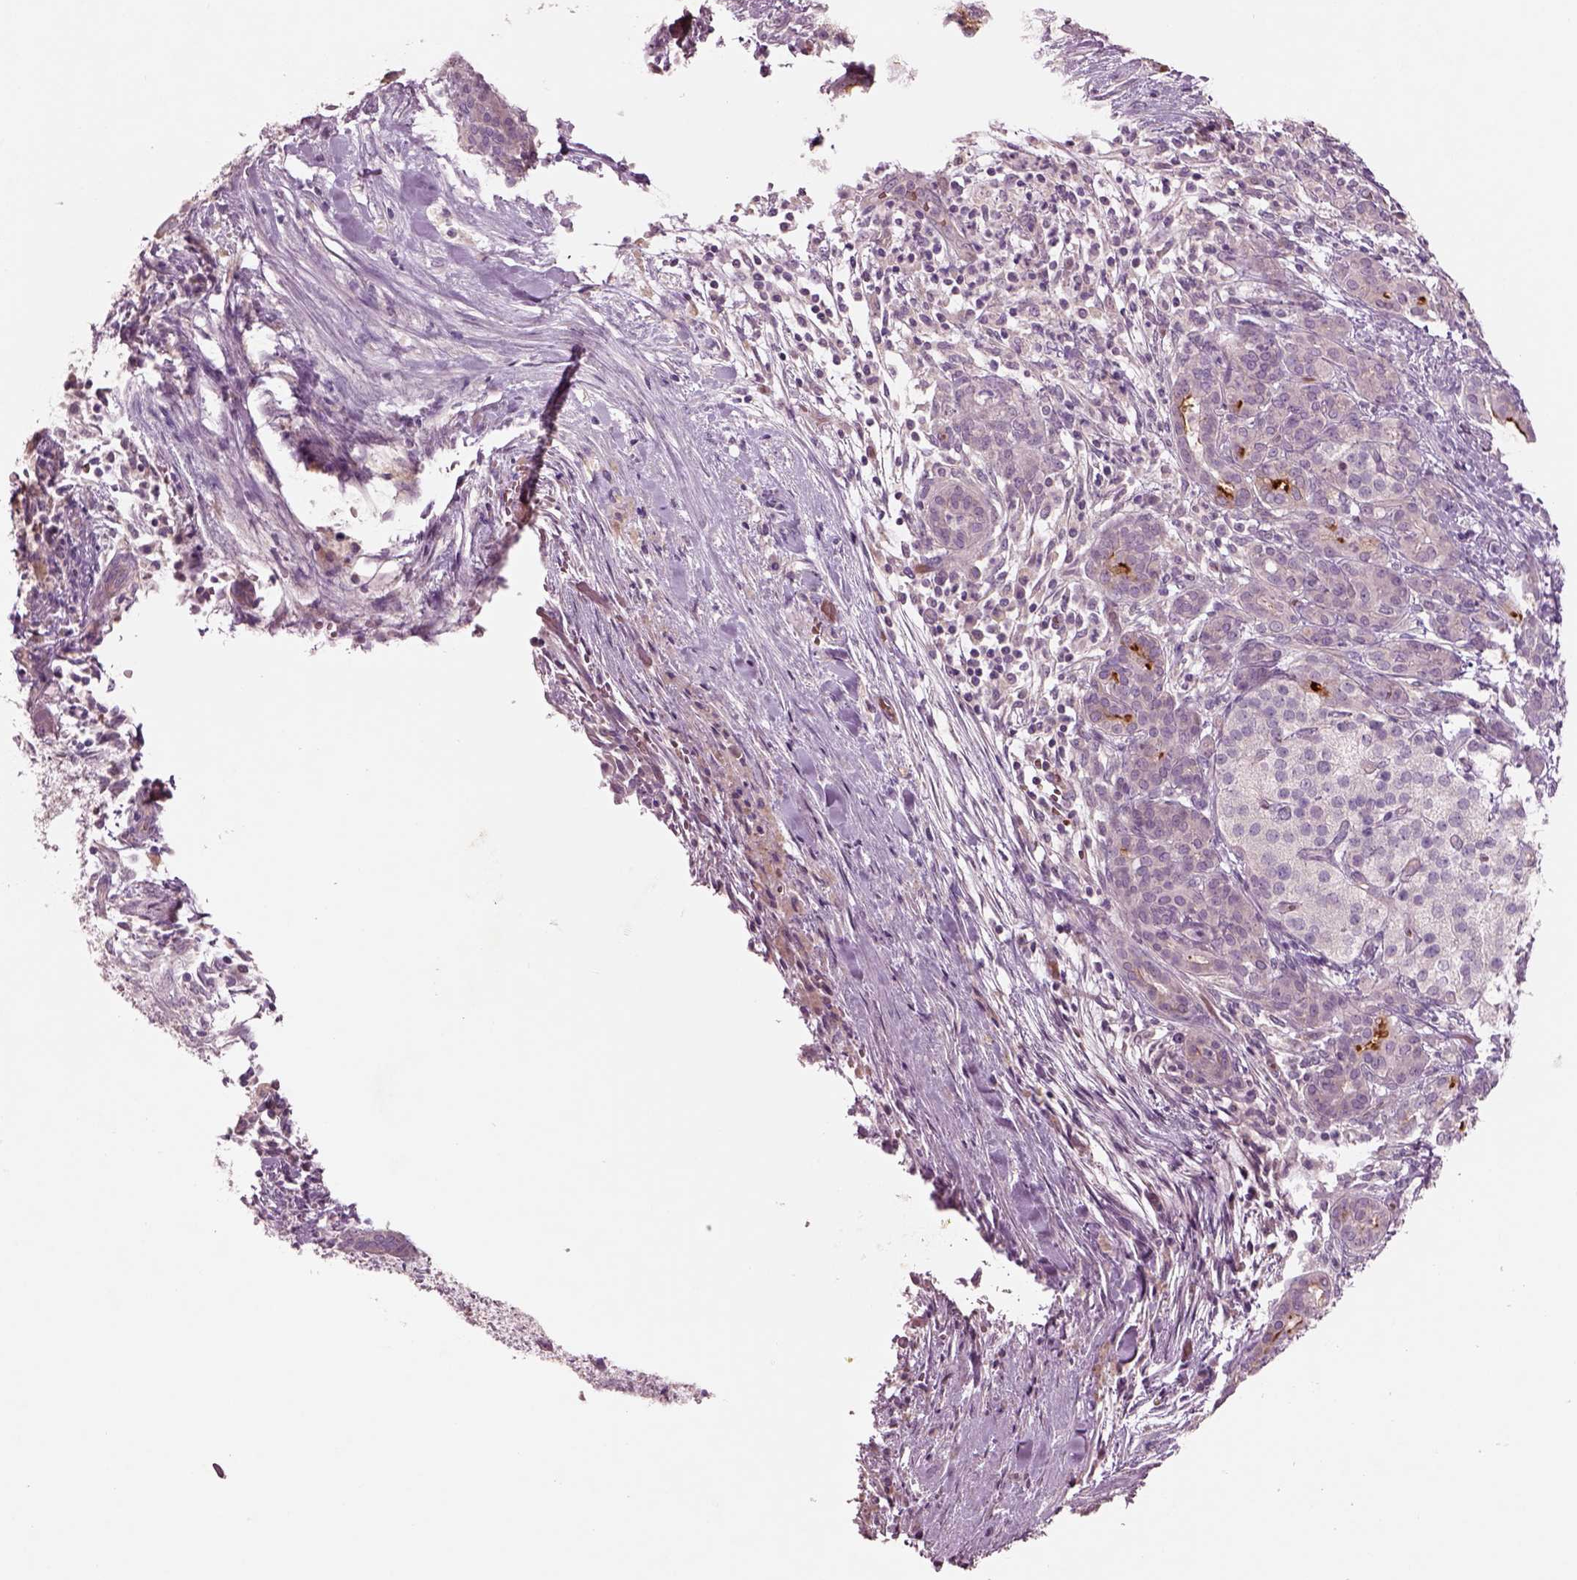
{"staining": {"intensity": "negative", "quantity": "none", "location": "none"}, "tissue": "pancreatic cancer", "cell_type": "Tumor cells", "image_type": "cancer", "snomed": [{"axis": "morphology", "description": "Adenocarcinoma, NOS"}, {"axis": "topography", "description": "Pancreas"}], "caption": "Photomicrograph shows no significant protein positivity in tumor cells of adenocarcinoma (pancreatic).", "gene": "DUOXA2", "patient": {"sex": "male", "age": 44}}